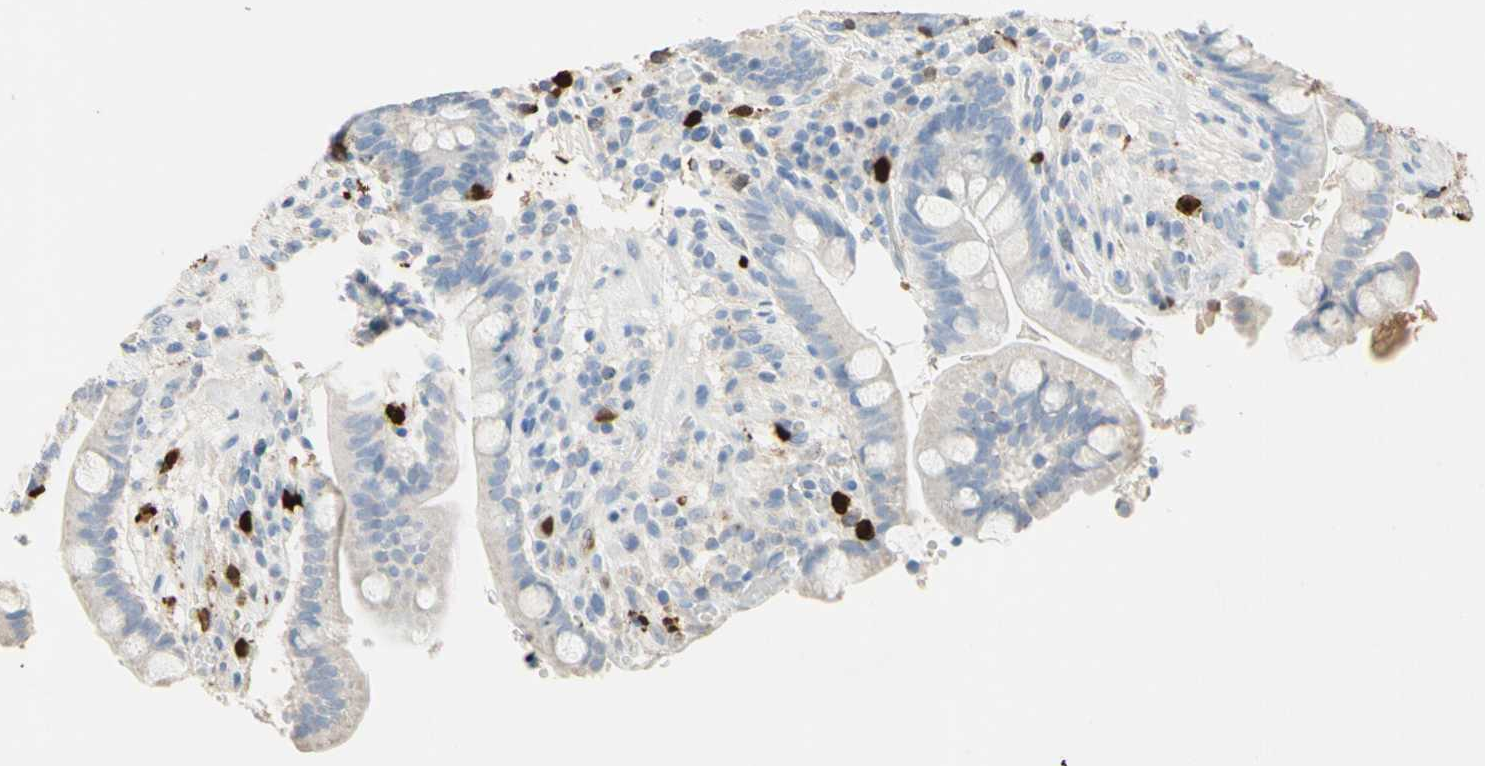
{"staining": {"intensity": "negative", "quantity": "none", "location": "none"}, "tissue": "colon", "cell_type": "Endothelial cells", "image_type": "normal", "snomed": [{"axis": "morphology", "description": "Normal tissue, NOS"}, {"axis": "topography", "description": "Colon"}], "caption": "Endothelial cells show no significant protein positivity in normal colon.", "gene": "NFKBIZ", "patient": {"sex": "male", "age": 73}}